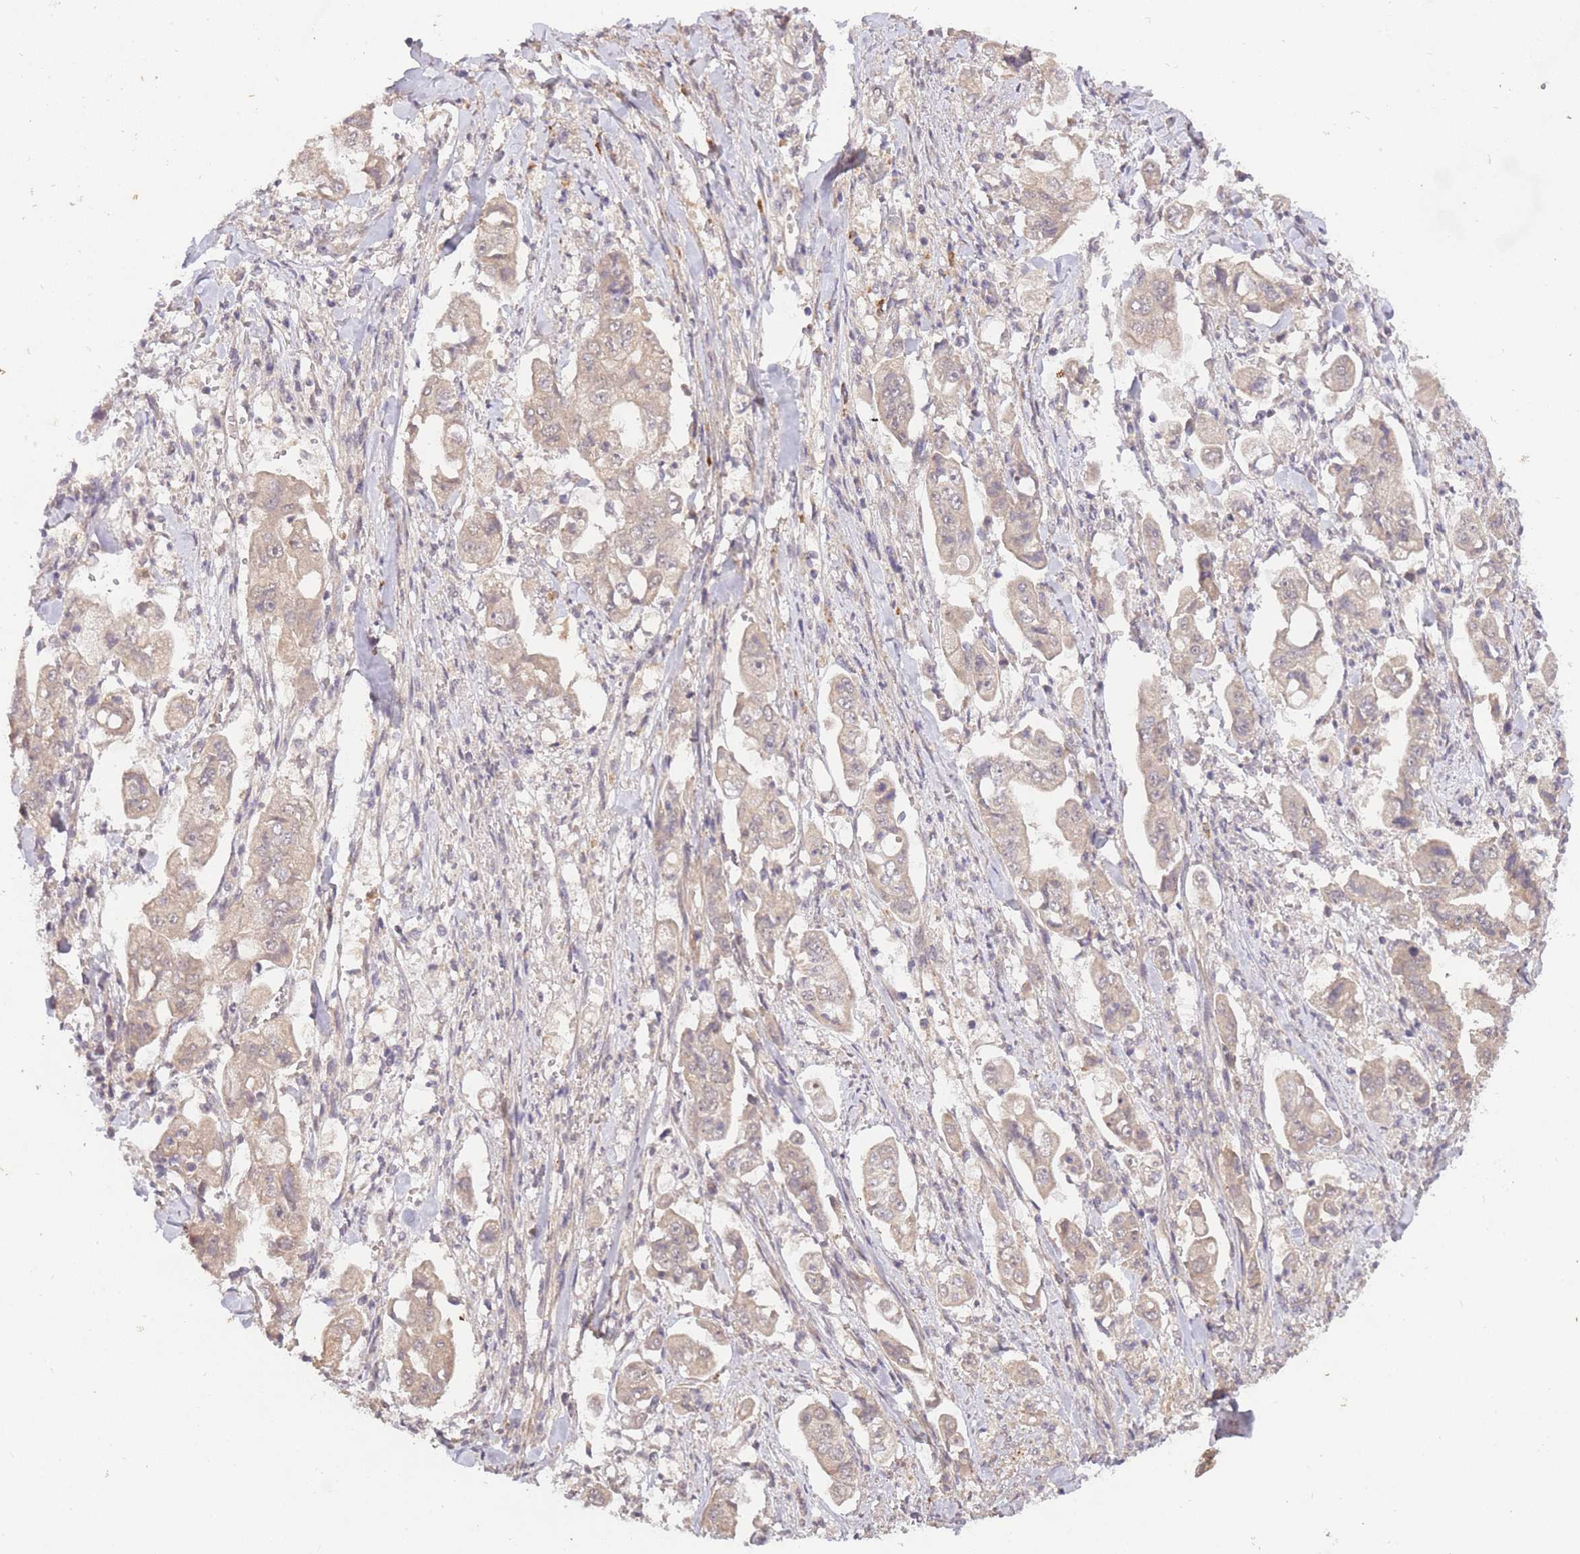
{"staining": {"intensity": "weak", "quantity": ">75%", "location": "cytoplasmic/membranous"}, "tissue": "stomach cancer", "cell_type": "Tumor cells", "image_type": "cancer", "snomed": [{"axis": "morphology", "description": "Adenocarcinoma, NOS"}, {"axis": "topography", "description": "Stomach"}], "caption": "Stomach adenocarcinoma stained with a protein marker shows weak staining in tumor cells.", "gene": "SMC6", "patient": {"sex": "male", "age": 62}}